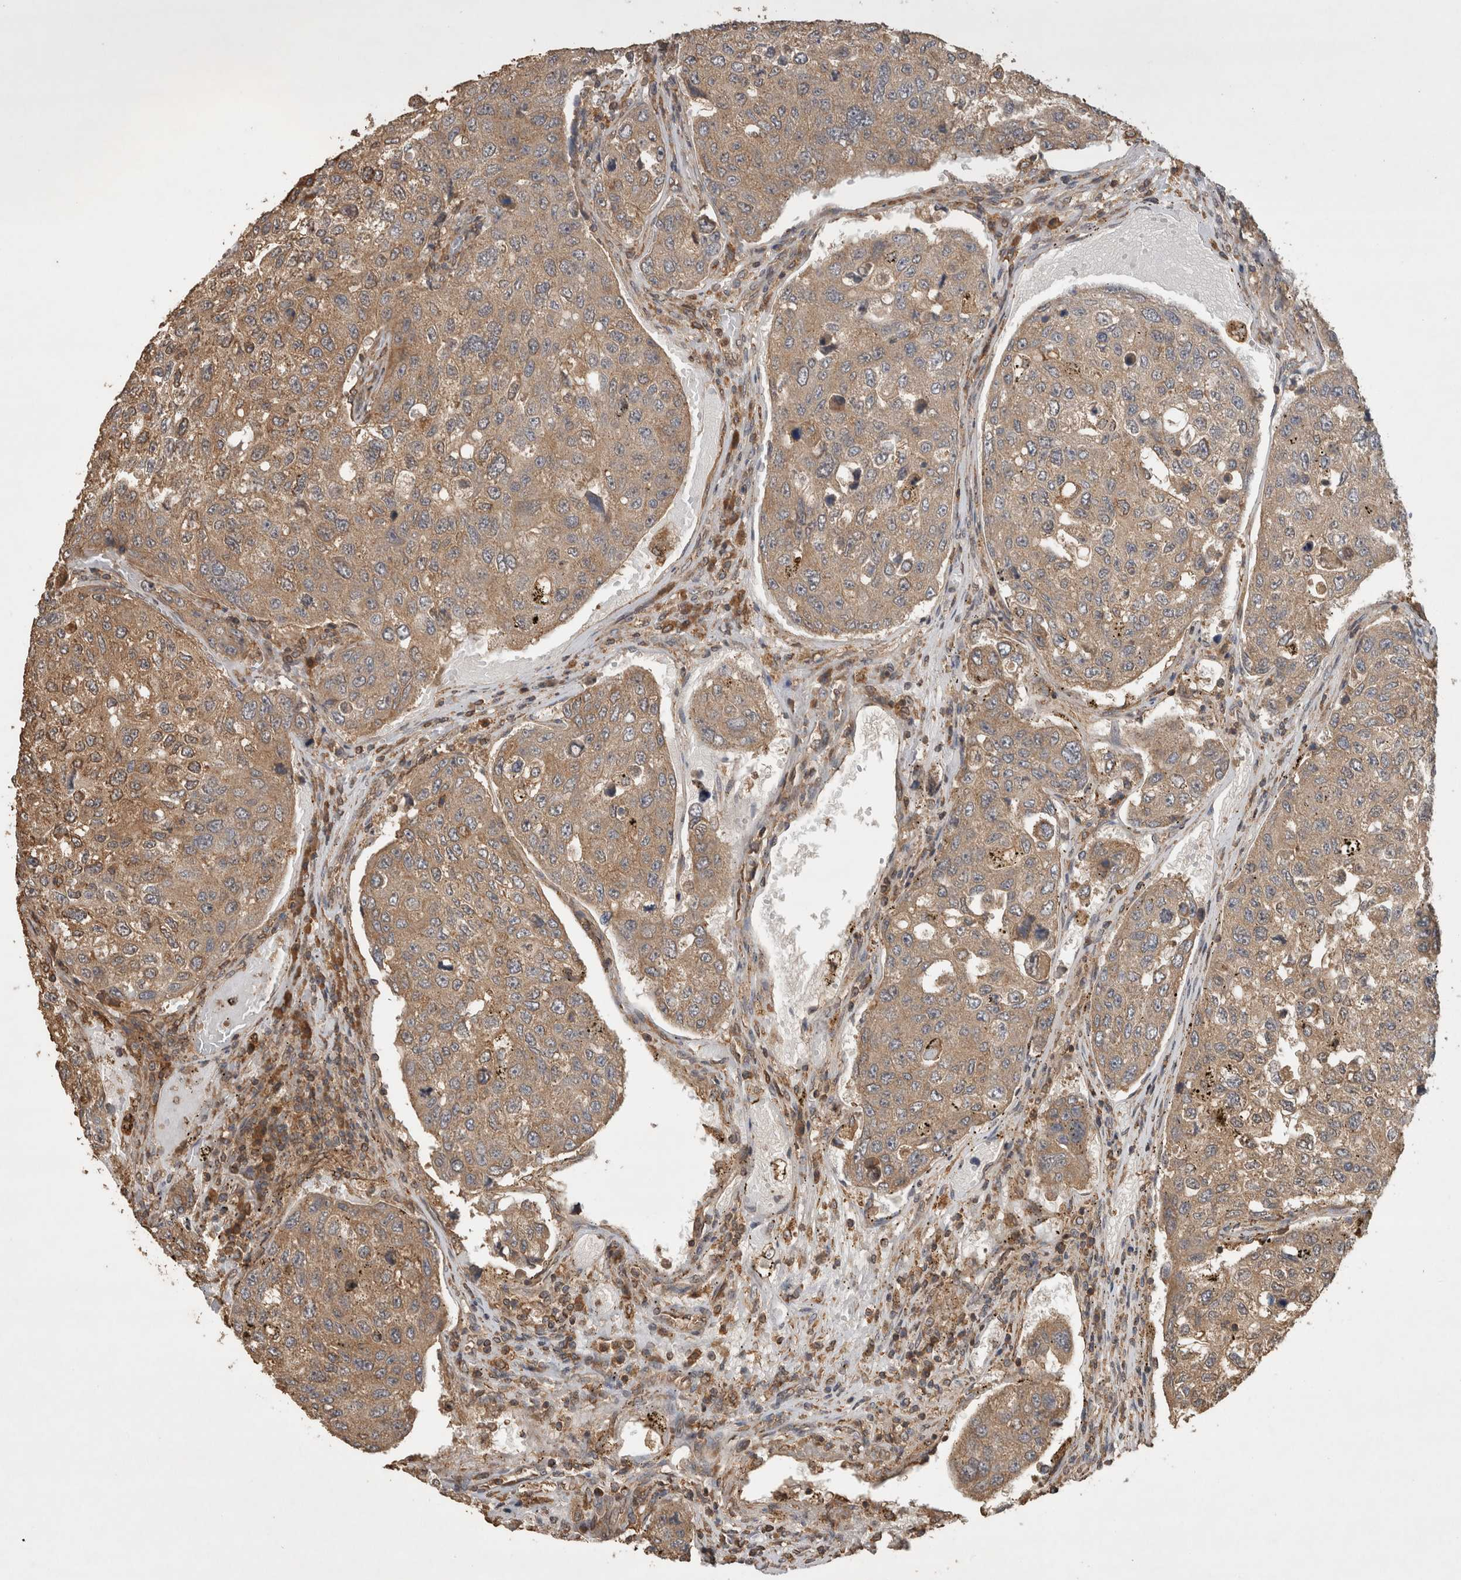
{"staining": {"intensity": "moderate", "quantity": ">75%", "location": "cytoplasmic/membranous"}, "tissue": "urothelial cancer", "cell_type": "Tumor cells", "image_type": "cancer", "snomed": [{"axis": "morphology", "description": "Urothelial carcinoma, High grade"}, {"axis": "topography", "description": "Lymph node"}, {"axis": "topography", "description": "Urinary bladder"}], "caption": "Tumor cells reveal medium levels of moderate cytoplasmic/membranous positivity in approximately >75% of cells in human urothelial cancer. Nuclei are stained in blue.", "gene": "OTUD7B", "patient": {"sex": "male", "age": 51}}